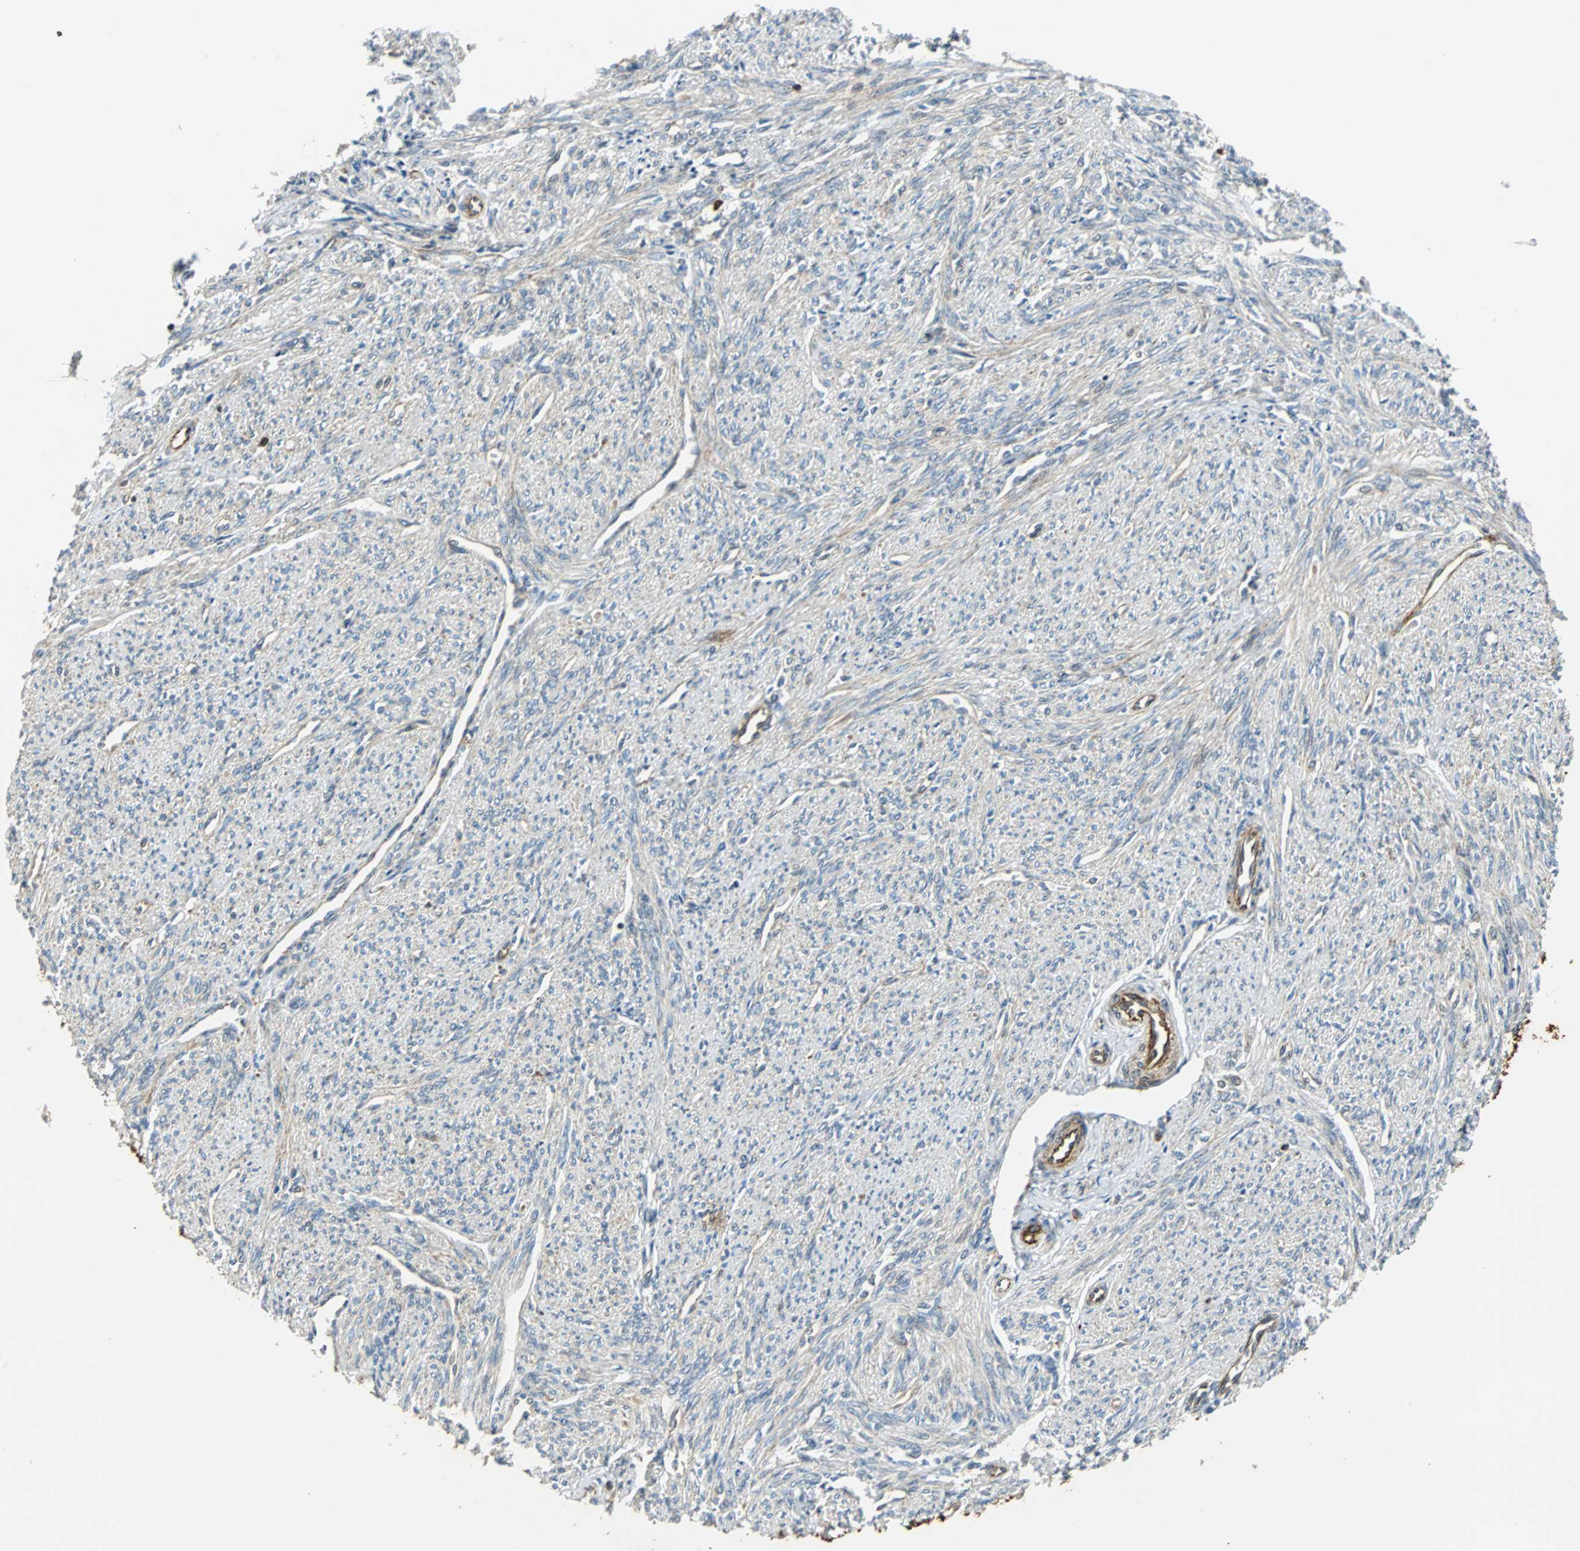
{"staining": {"intensity": "moderate", "quantity": ">75%", "location": "cytoplasmic/membranous"}, "tissue": "smooth muscle", "cell_type": "Smooth muscle cells", "image_type": "normal", "snomed": [{"axis": "morphology", "description": "Normal tissue, NOS"}, {"axis": "topography", "description": "Smooth muscle"}], "caption": "Moderate cytoplasmic/membranous expression for a protein is identified in approximately >75% of smooth muscle cells of normal smooth muscle using IHC.", "gene": "TUBA4A", "patient": {"sex": "female", "age": 65}}